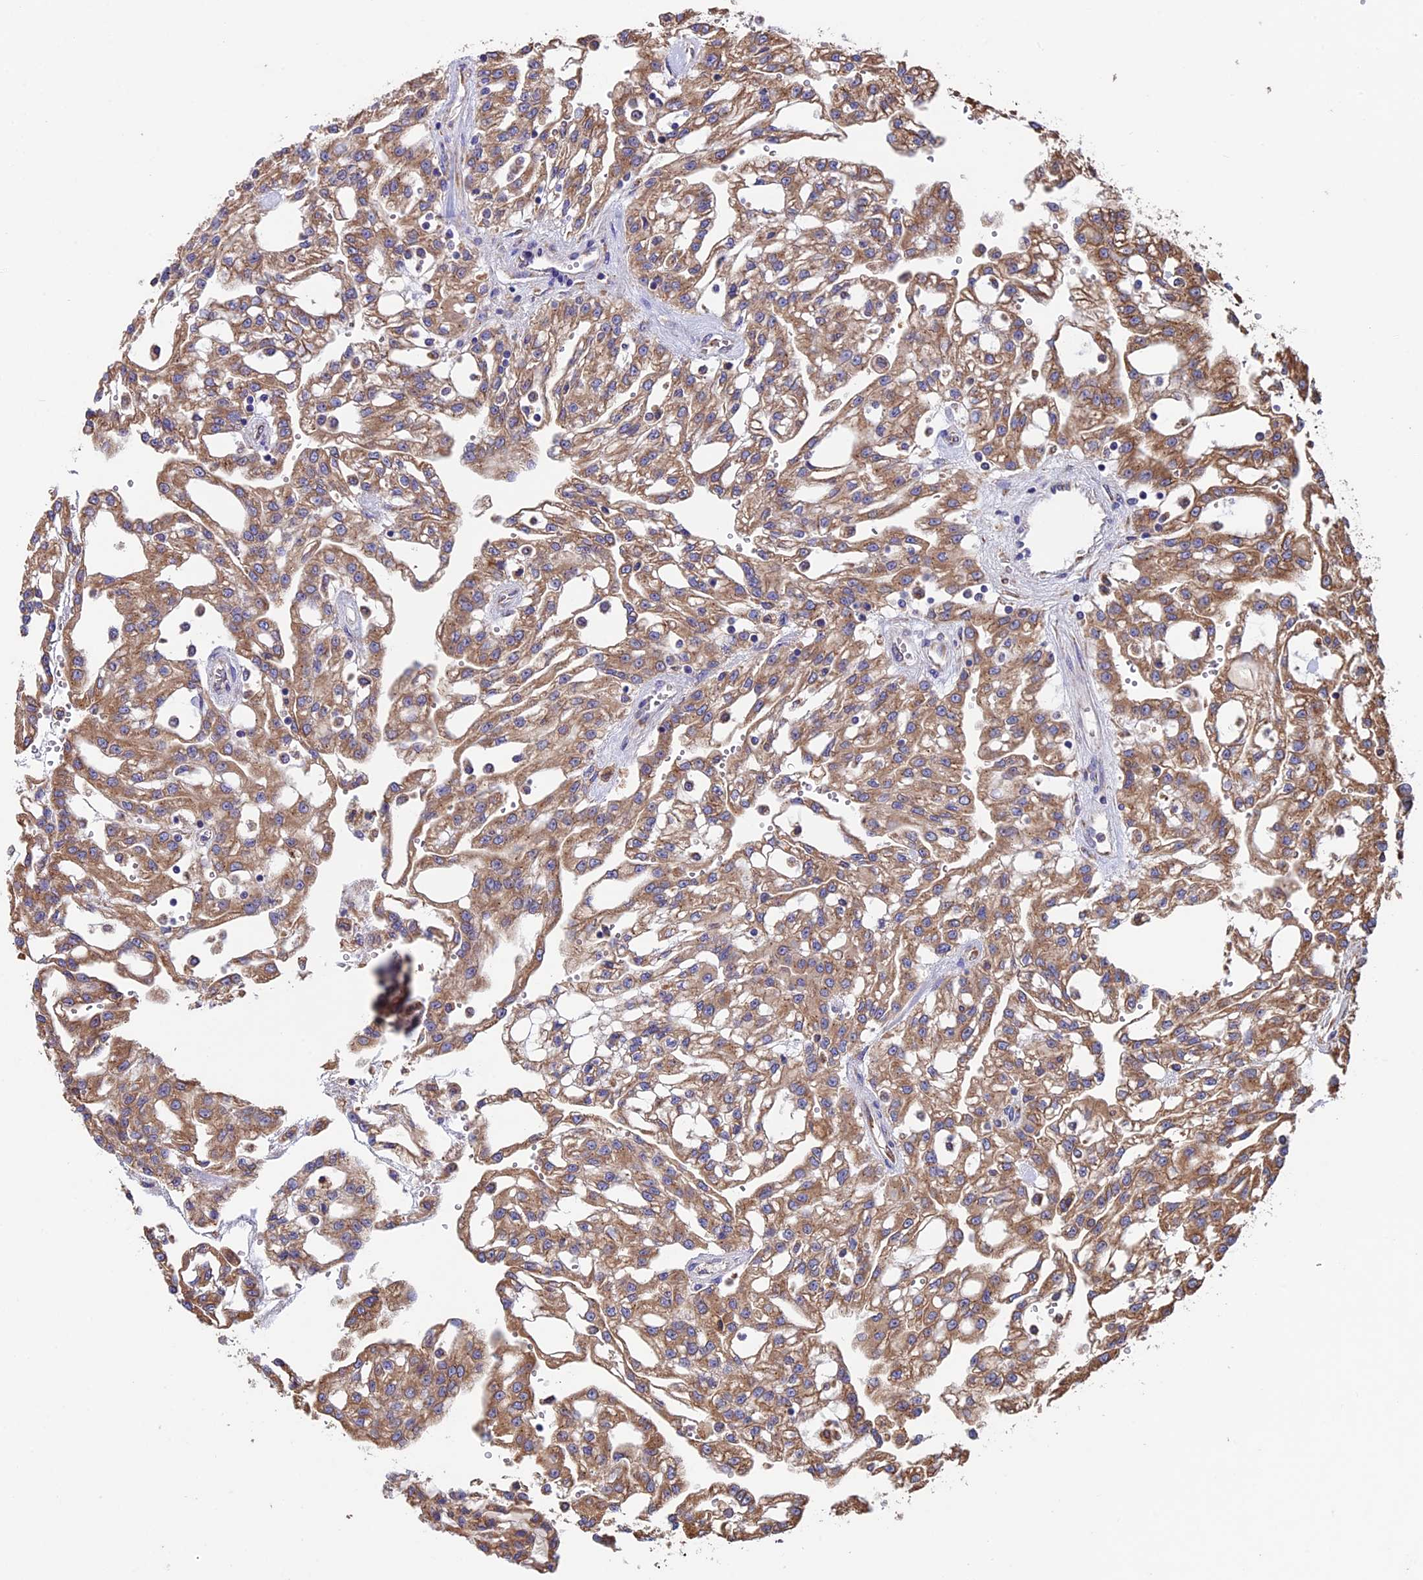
{"staining": {"intensity": "moderate", "quantity": ">75%", "location": "cytoplasmic/membranous"}, "tissue": "renal cancer", "cell_type": "Tumor cells", "image_type": "cancer", "snomed": [{"axis": "morphology", "description": "Adenocarcinoma, NOS"}, {"axis": "topography", "description": "Kidney"}], "caption": "Renal cancer was stained to show a protein in brown. There is medium levels of moderate cytoplasmic/membranous staining in about >75% of tumor cells. The staining is performed using DAB brown chromogen to label protein expression. The nuclei are counter-stained blue using hematoxylin.", "gene": "BTBD3", "patient": {"sex": "male", "age": 63}}